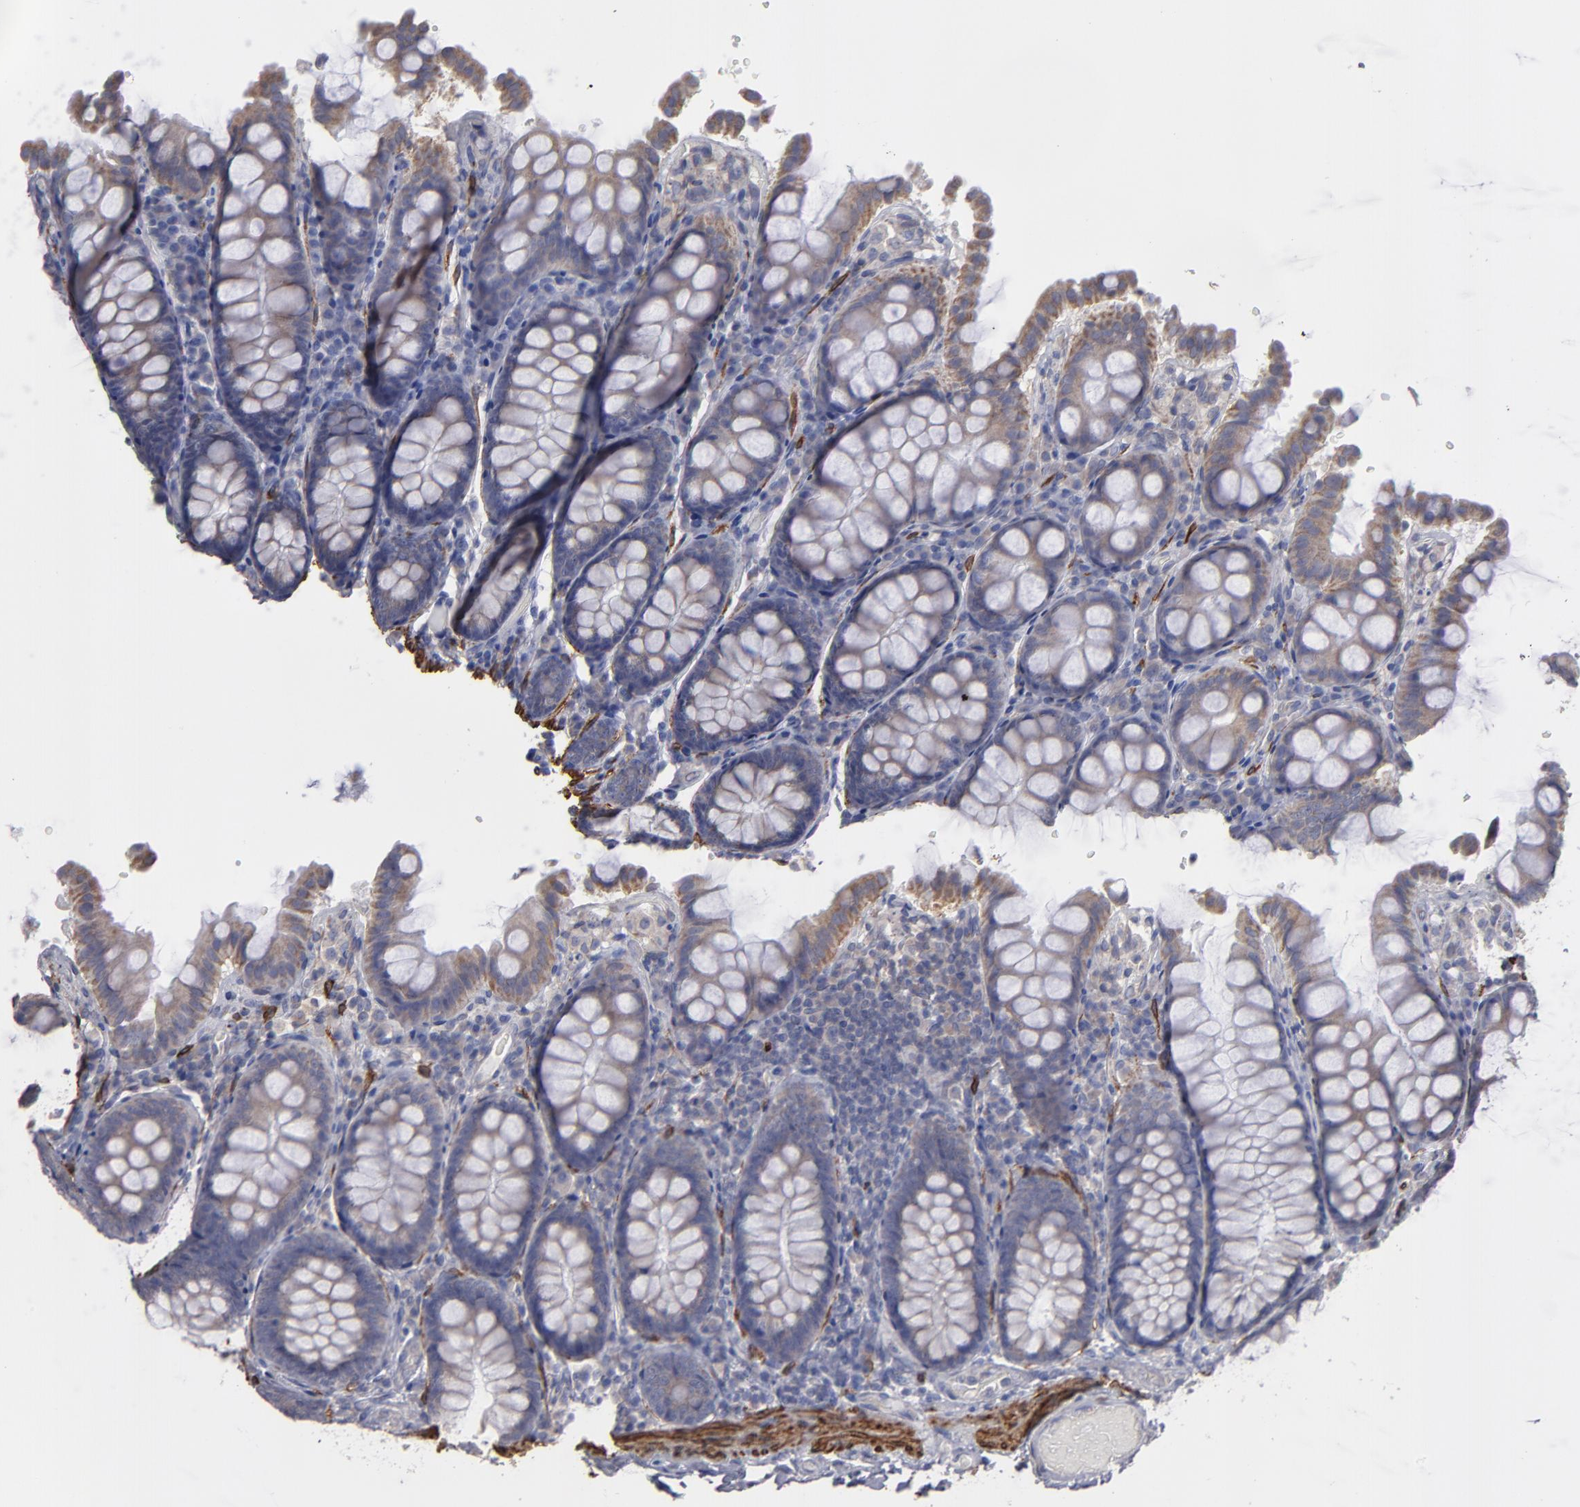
{"staining": {"intensity": "moderate", "quantity": ">75%", "location": "cytoplasmic/membranous"}, "tissue": "colon", "cell_type": "Endothelial cells", "image_type": "normal", "snomed": [{"axis": "morphology", "description": "Normal tissue, NOS"}, {"axis": "topography", "description": "Colon"}], "caption": "Immunohistochemical staining of normal human colon reveals moderate cytoplasmic/membranous protein expression in approximately >75% of endothelial cells.", "gene": "SLMAP", "patient": {"sex": "female", "age": 61}}